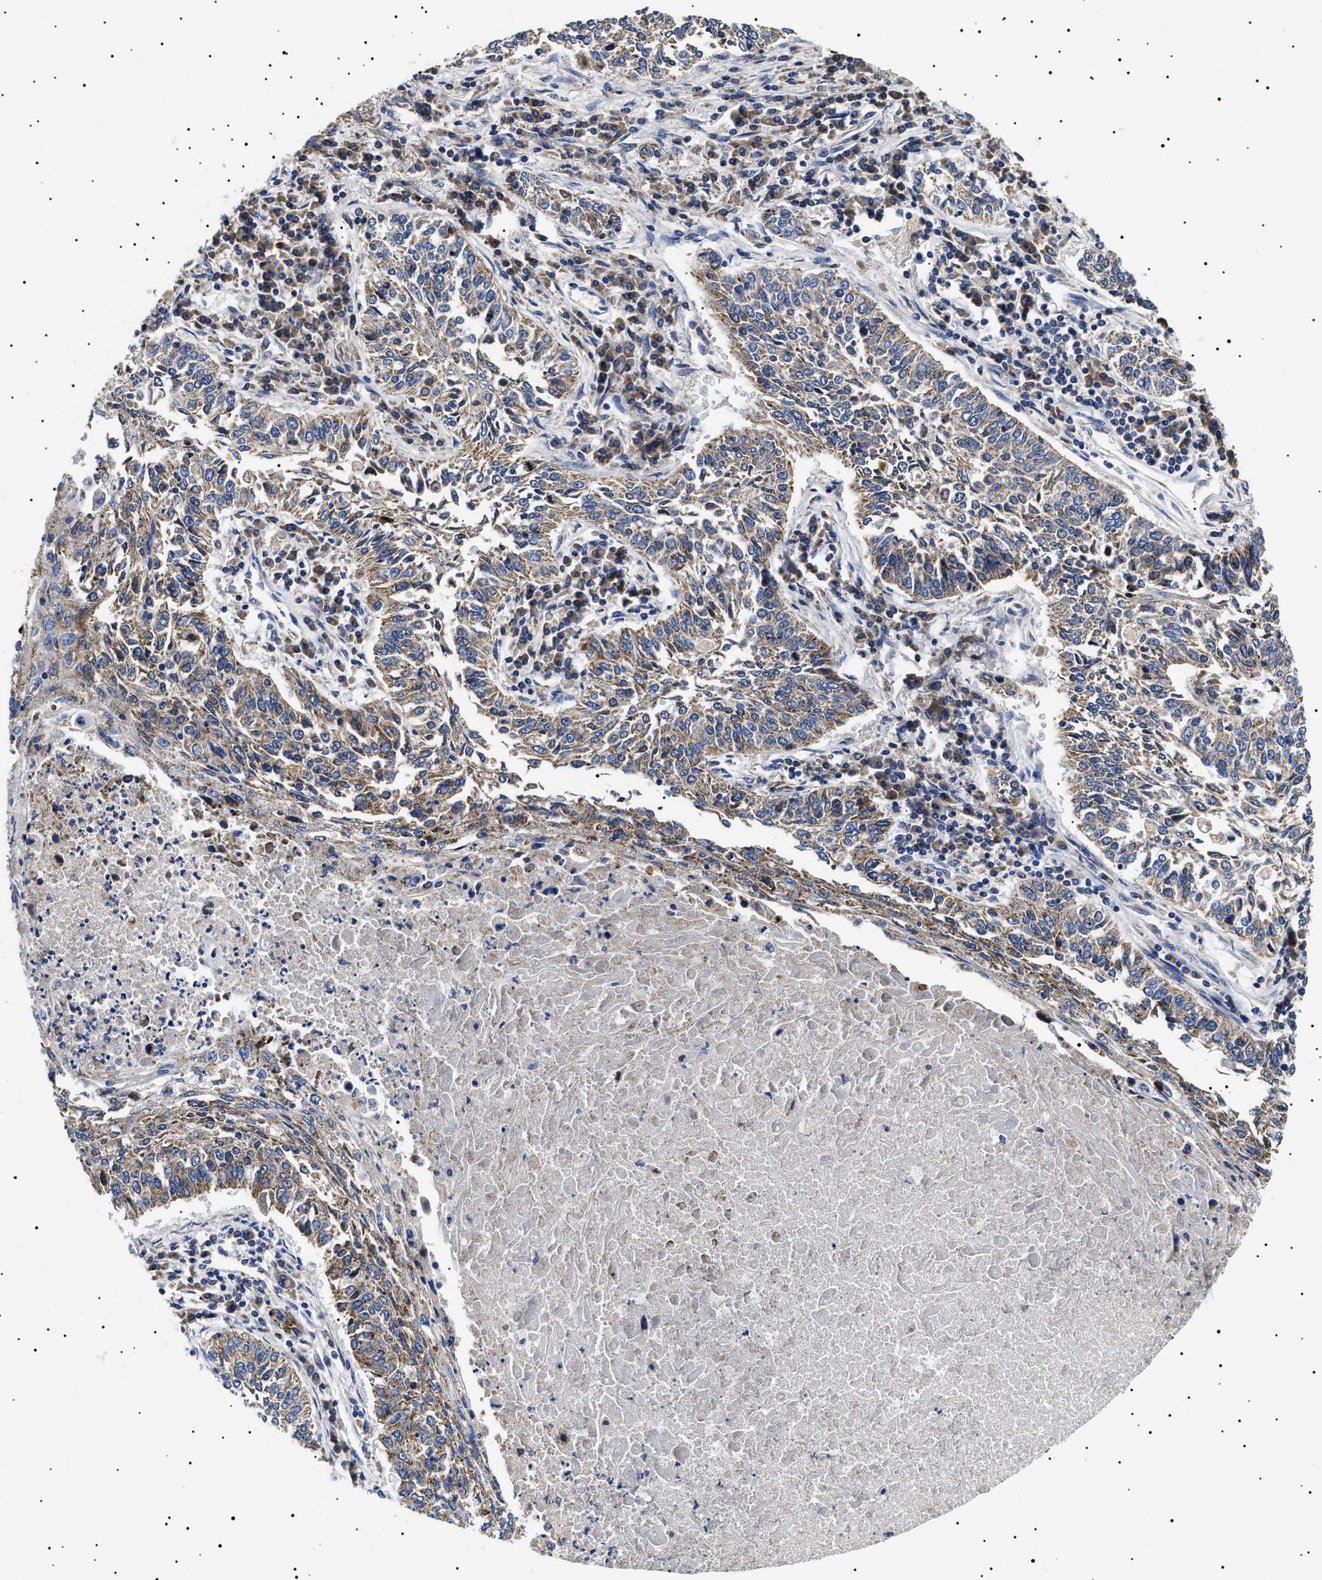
{"staining": {"intensity": "moderate", "quantity": ">75%", "location": "cytoplasmic/membranous"}, "tissue": "lung cancer", "cell_type": "Tumor cells", "image_type": "cancer", "snomed": [{"axis": "morphology", "description": "Normal tissue, NOS"}, {"axis": "morphology", "description": "Squamous cell carcinoma, NOS"}, {"axis": "topography", "description": "Cartilage tissue"}, {"axis": "topography", "description": "Bronchus"}, {"axis": "topography", "description": "Lung"}], "caption": "A brown stain highlights moderate cytoplasmic/membranous staining of a protein in lung squamous cell carcinoma tumor cells. The staining is performed using DAB (3,3'-diaminobenzidine) brown chromogen to label protein expression. The nuclei are counter-stained blue using hematoxylin.", "gene": "CHRDL2", "patient": {"sex": "female", "age": 49}}